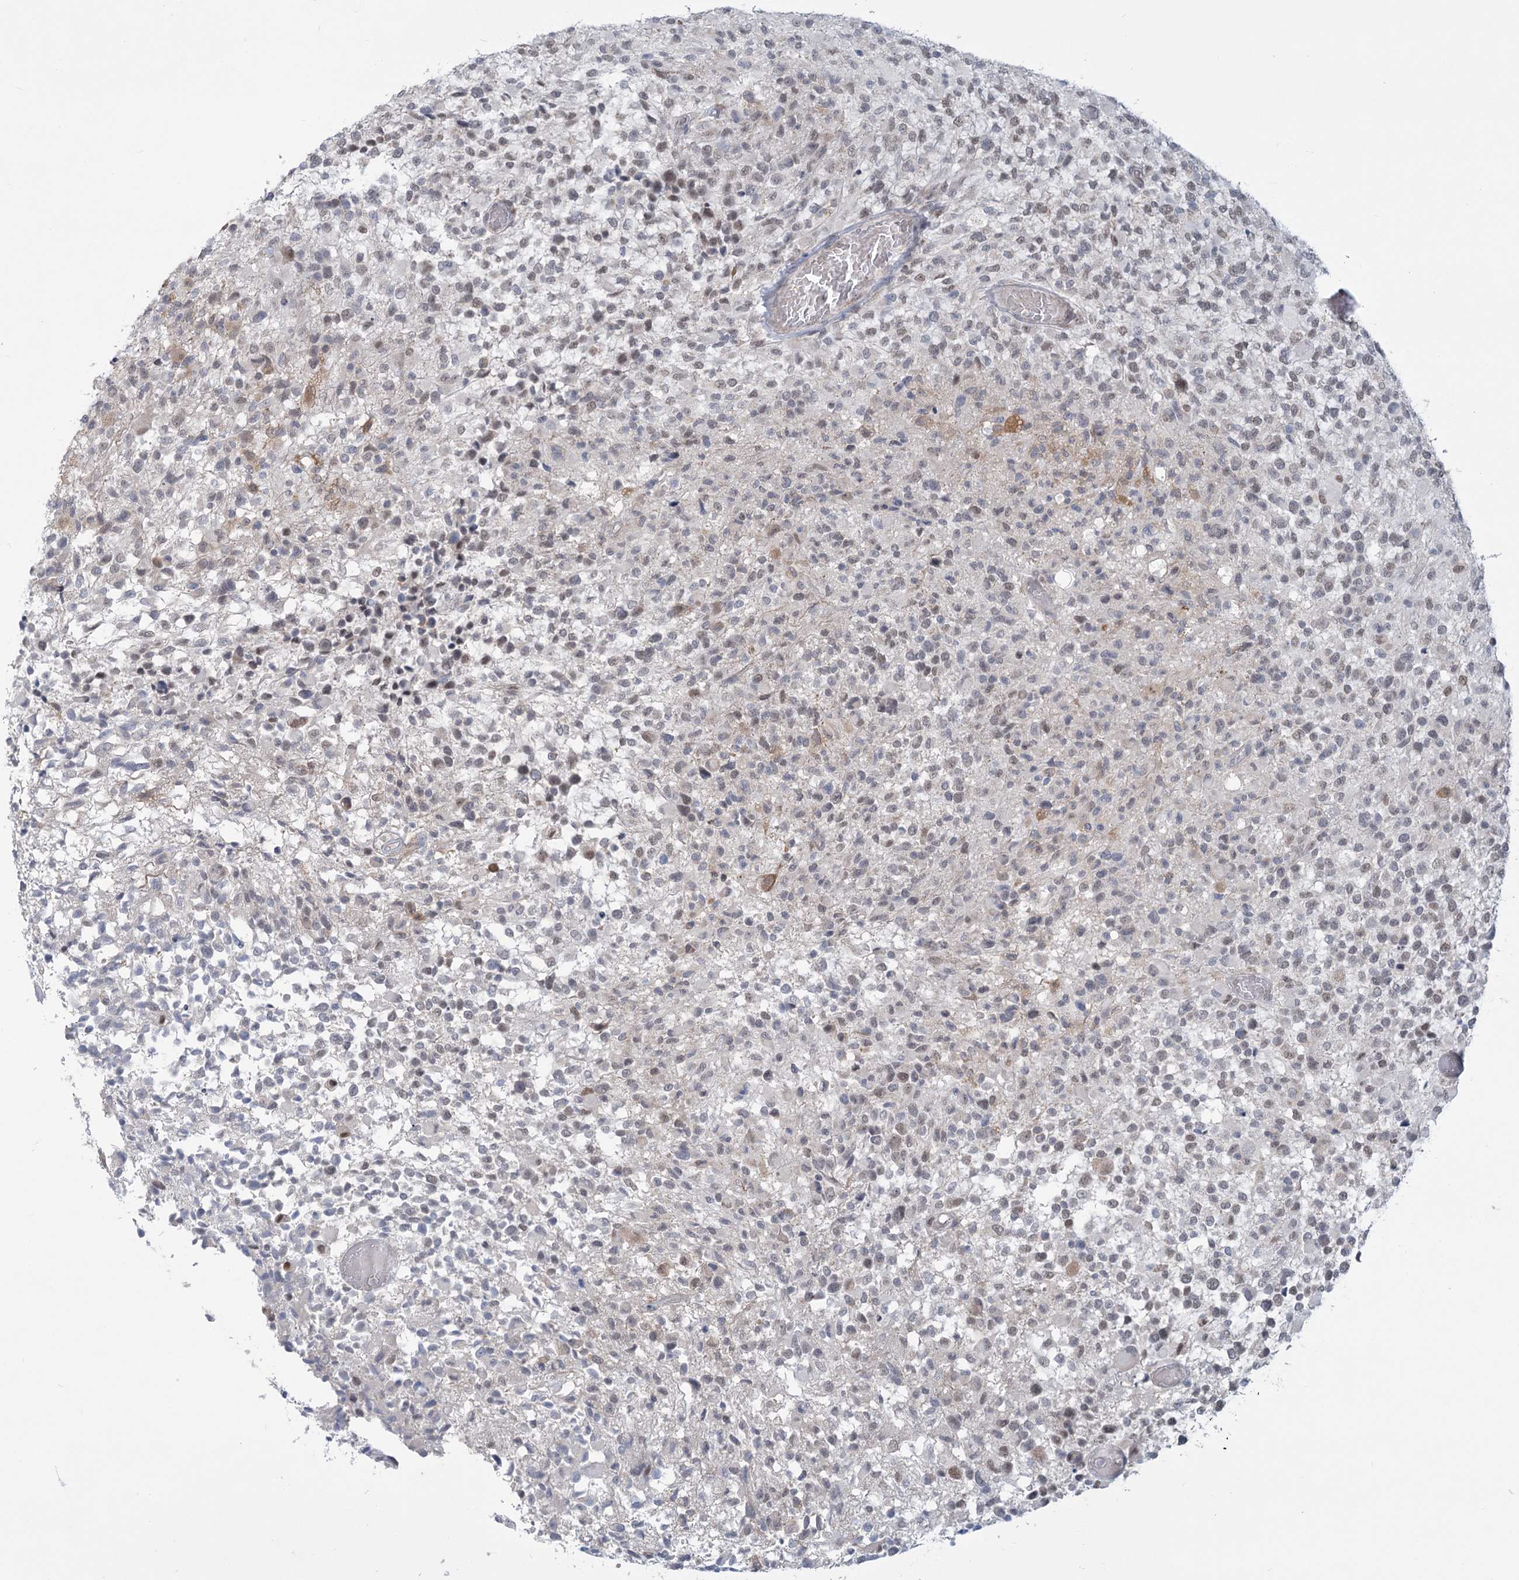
{"staining": {"intensity": "weak", "quantity": "<25%", "location": "nuclear"}, "tissue": "glioma", "cell_type": "Tumor cells", "image_type": "cancer", "snomed": [{"axis": "morphology", "description": "Glioma, malignant, High grade"}, {"axis": "morphology", "description": "Glioblastoma, NOS"}, {"axis": "topography", "description": "Brain"}], "caption": "Image shows no protein staining in tumor cells of glioma tissue. (DAB IHC, high magnification).", "gene": "MTG1", "patient": {"sex": "male", "age": 60}}